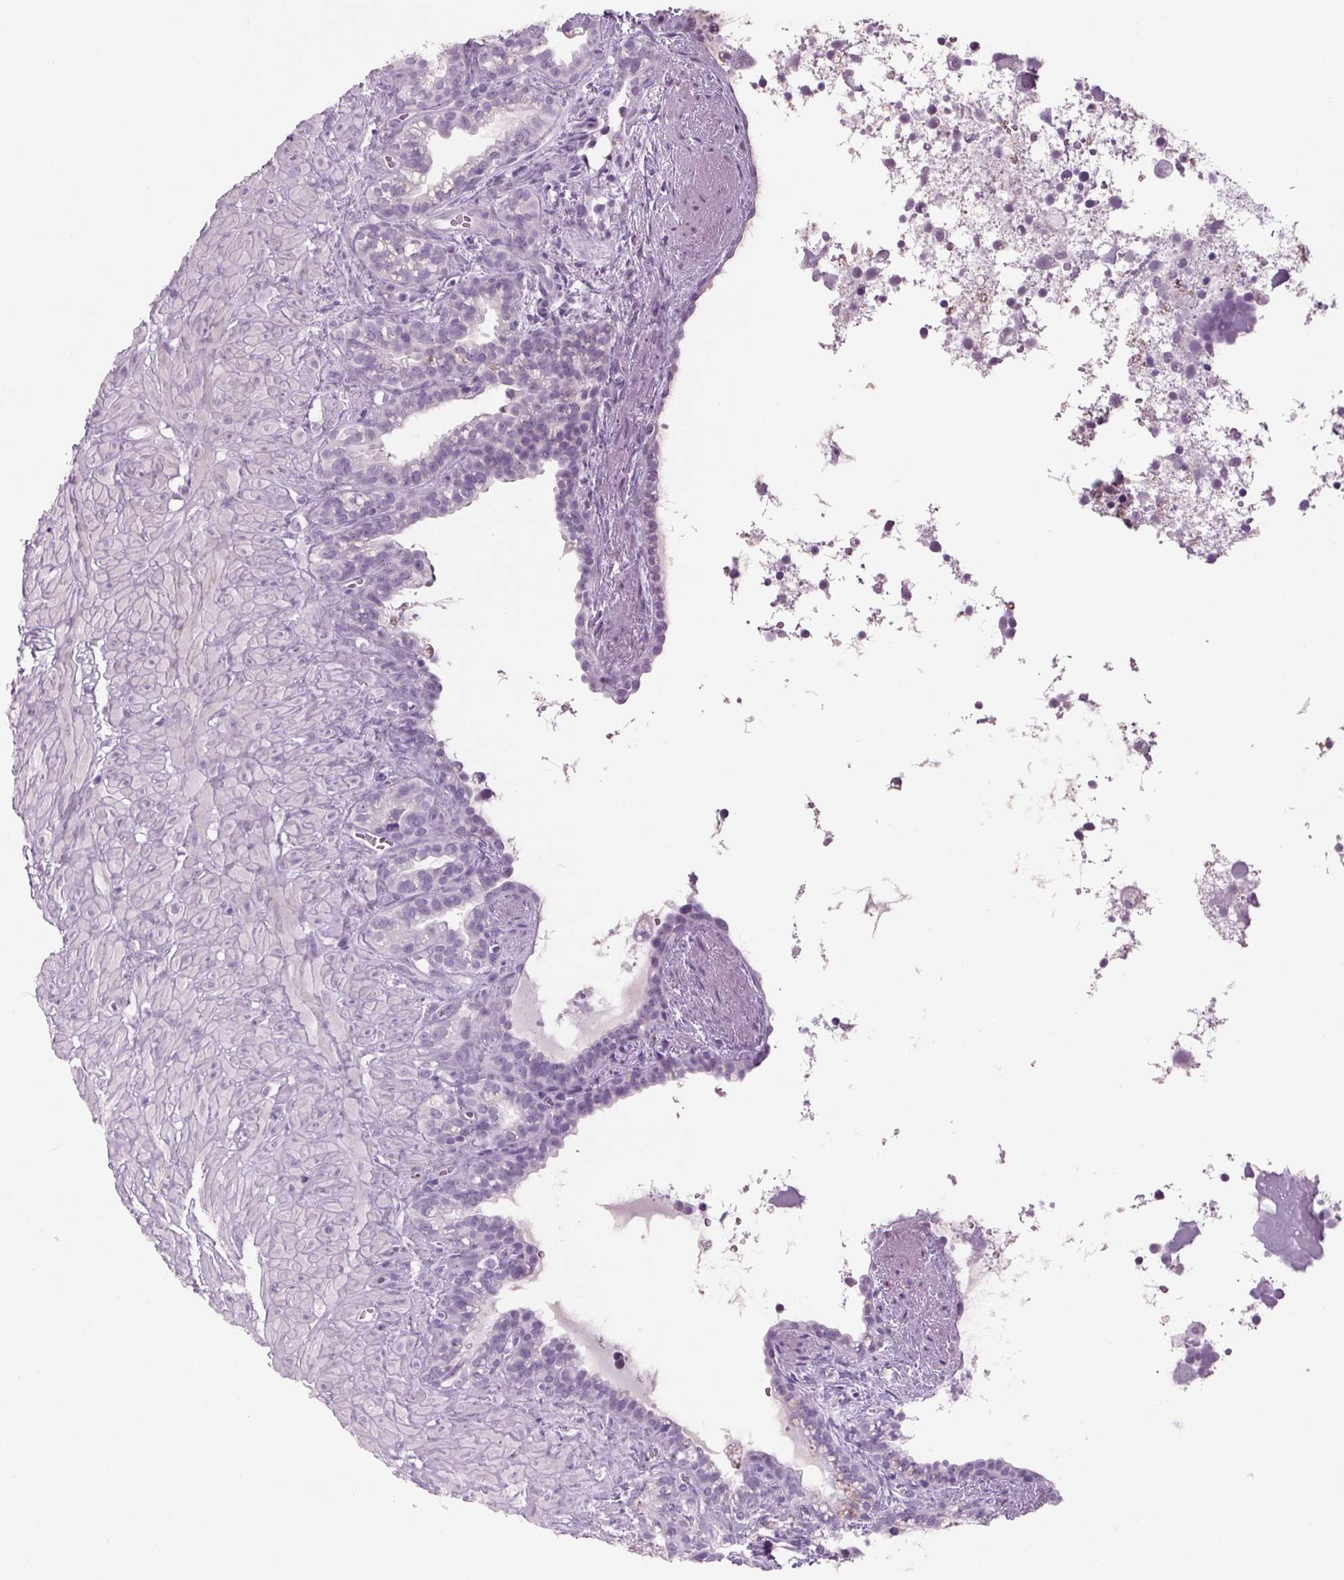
{"staining": {"intensity": "negative", "quantity": "none", "location": "none"}, "tissue": "seminal vesicle", "cell_type": "Glandular cells", "image_type": "normal", "snomed": [{"axis": "morphology", "description": "Normal tissue, NOS"}, {"axis": "topography", "description": "Seminal veicle"}], "caption": "Glandular cells show no significant staining in benign seminal vesicle. (DAB immunohistochemistry with hematoxylin counter stain).", "gene": "PPP1R1A", "patient": {"sex": "male", "age": 76}}